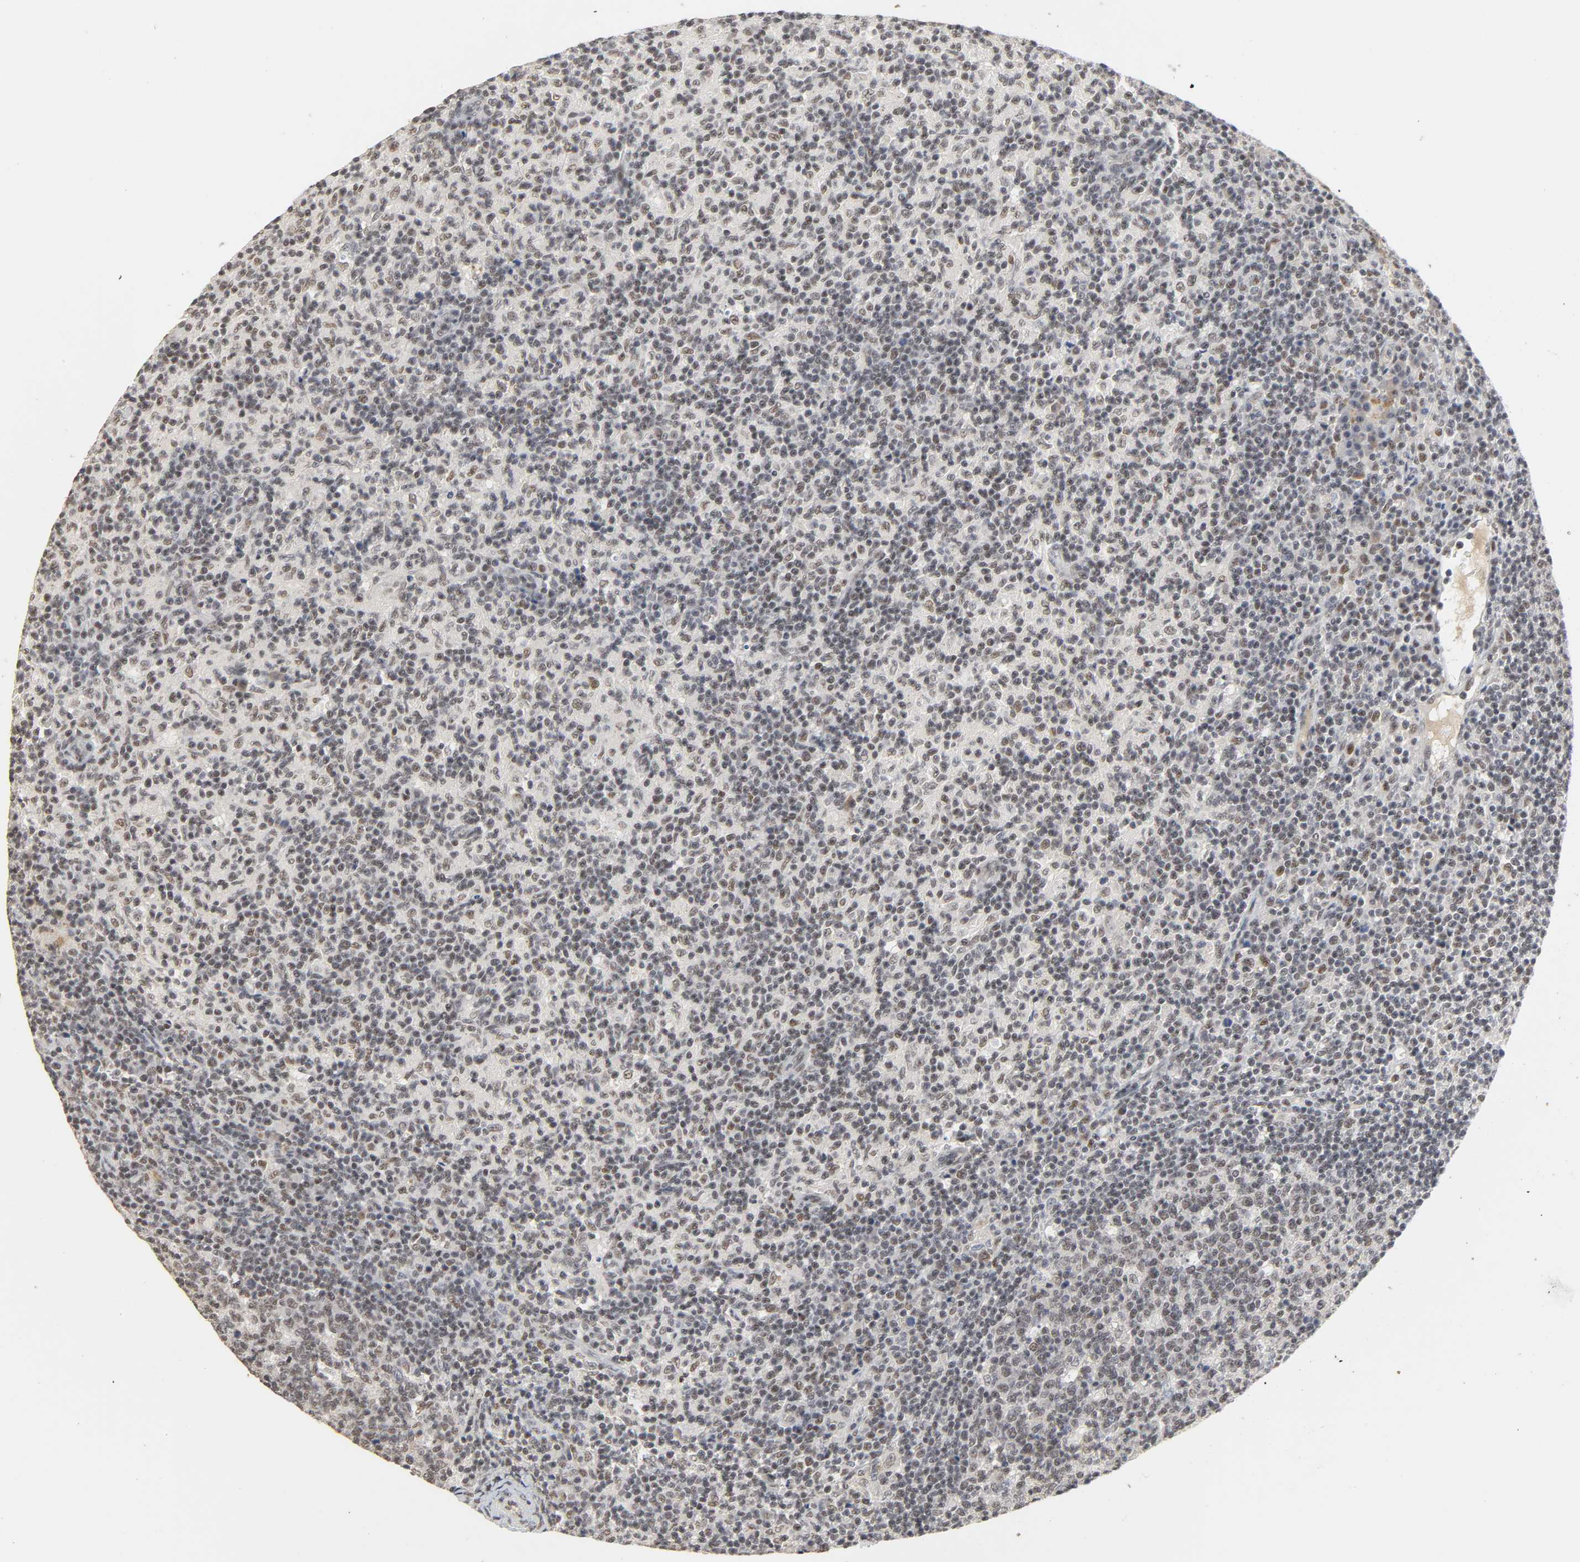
{"staining": {"intensity": "moderate", "quantity": ">75%", "location": "nuclear"}, "tissue": "lymph node", "cell_type": "Germinal center cells", "image_type": "normal", "snomed": [{"axis": "morphology", "description": "Normal tissue, NOS"}, {"axis": "morphology", "description": "Inflammation, NOS"}, {"axis": "topography", "description": "Lymph node"}], "caption": "A photomicrograph showing moderate nuclear expression in approximately >75% of germinal center cells in benign lymph node, as visualized by brown immunohistochemical staining.", "gene": "NCOA6", "patient": {"sex": "male", "age": 55}}